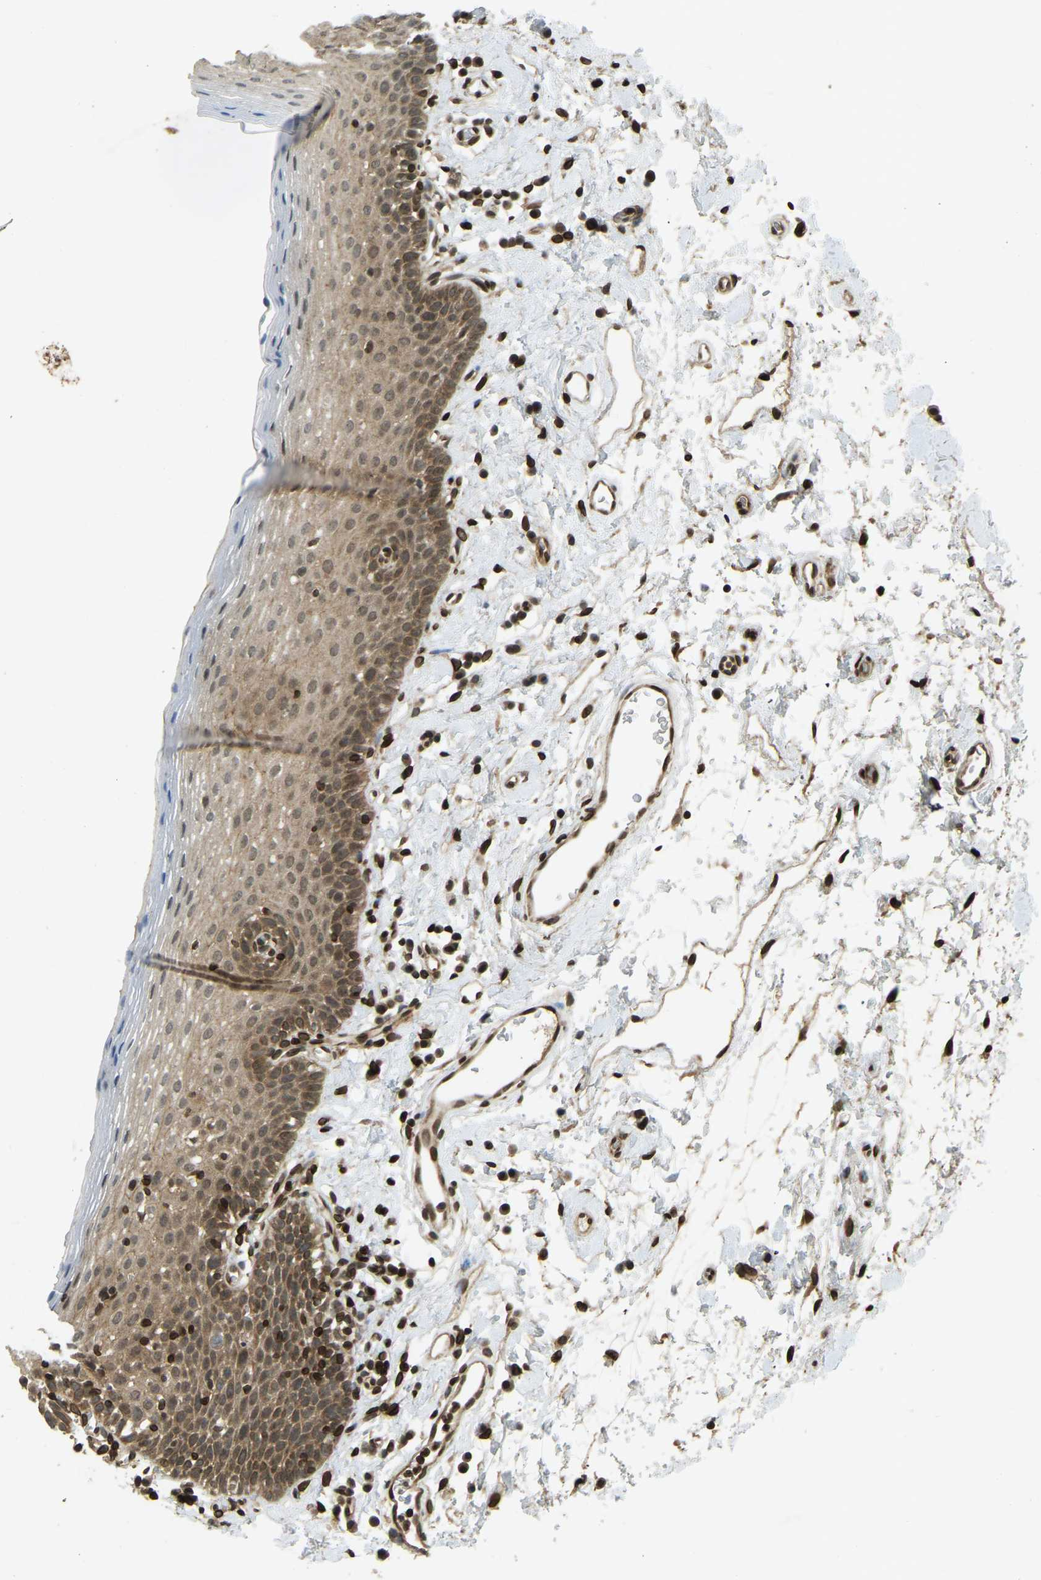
{"staining": {"intensity": "moderate", "quantity": "25%-75%", "location": "cytoplasmic/membranous,nuclear"}, "tissue": "oral mucosa", "cell_type": "Squamous epithelial cells", "image_type": "normal", "snomed": [{"axis": "morphology", "description": "Normal tissue, NOS"}, {"axis": "topography", "description": "Oral tissue"}], "caption": "Protein staining exhibits moderate cytoplasmic/membranous,nuclear positivity in about 25%-75% of squamous epithelial cells in unremarkable oral mucosa.", "gene": "SYNE1", "patient": {"sex": "male", "age": 66}}